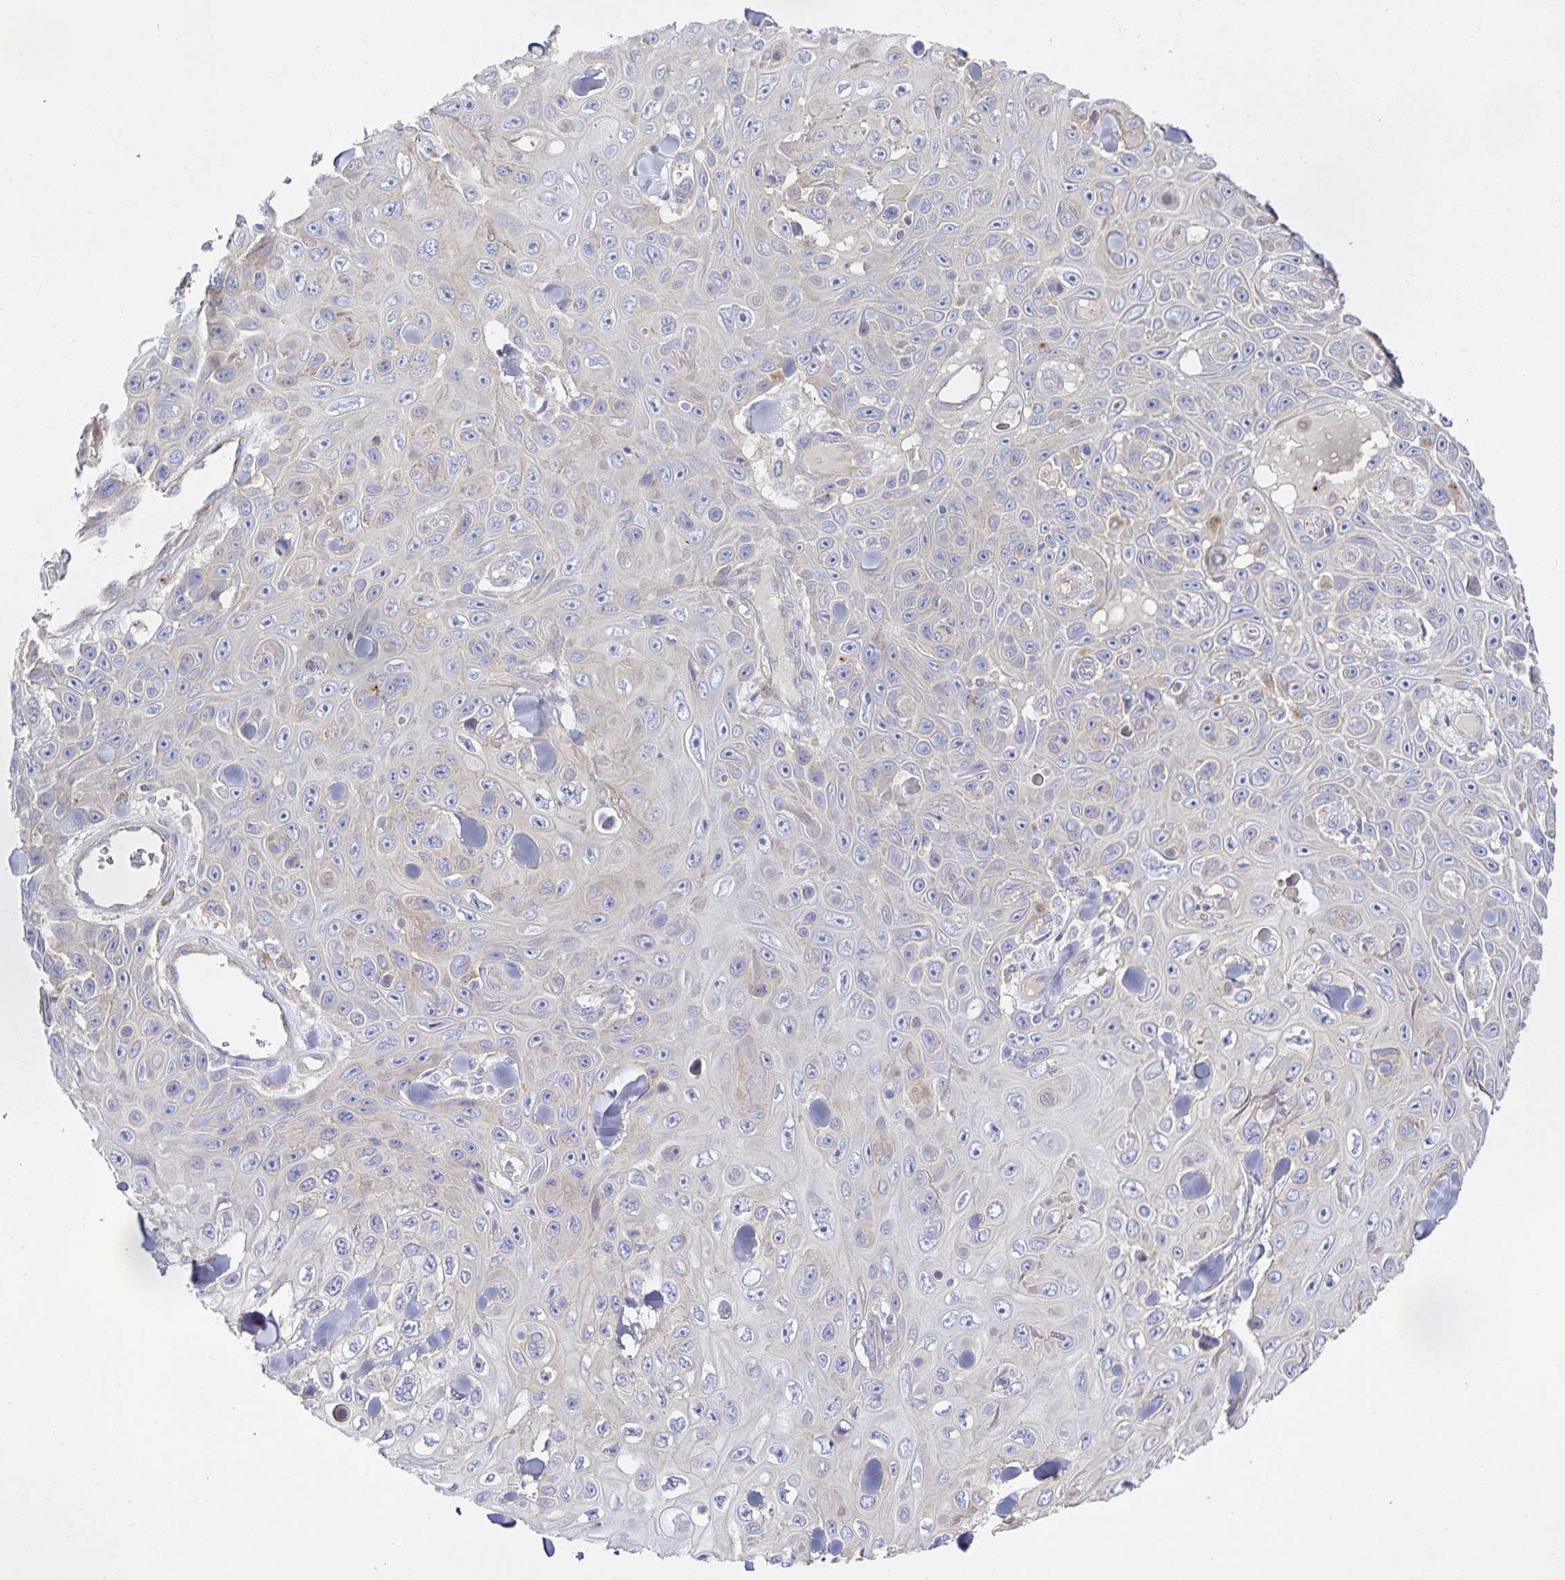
{"staining": {"intensity": "negative", "quantity": "none", "location": "none"}, "tissue": "skin cancer", "cell_type": "Tumor cells", "image_type": "cancer", "snomed": [{"axis": "morphology", "description": "Squamous cell carcinoma, NOS"}, {"axis": "topography", "description": "Skin"}], "caption": "High magnification brightfield microscopy of skin squamous cell carcinoma stained with DAB (brown) and counterstained with hematoxylin (blue): tumor cells show no significant positivity.", "gene": "METTL22", "patient": {"sex": "male", "age": 82}}